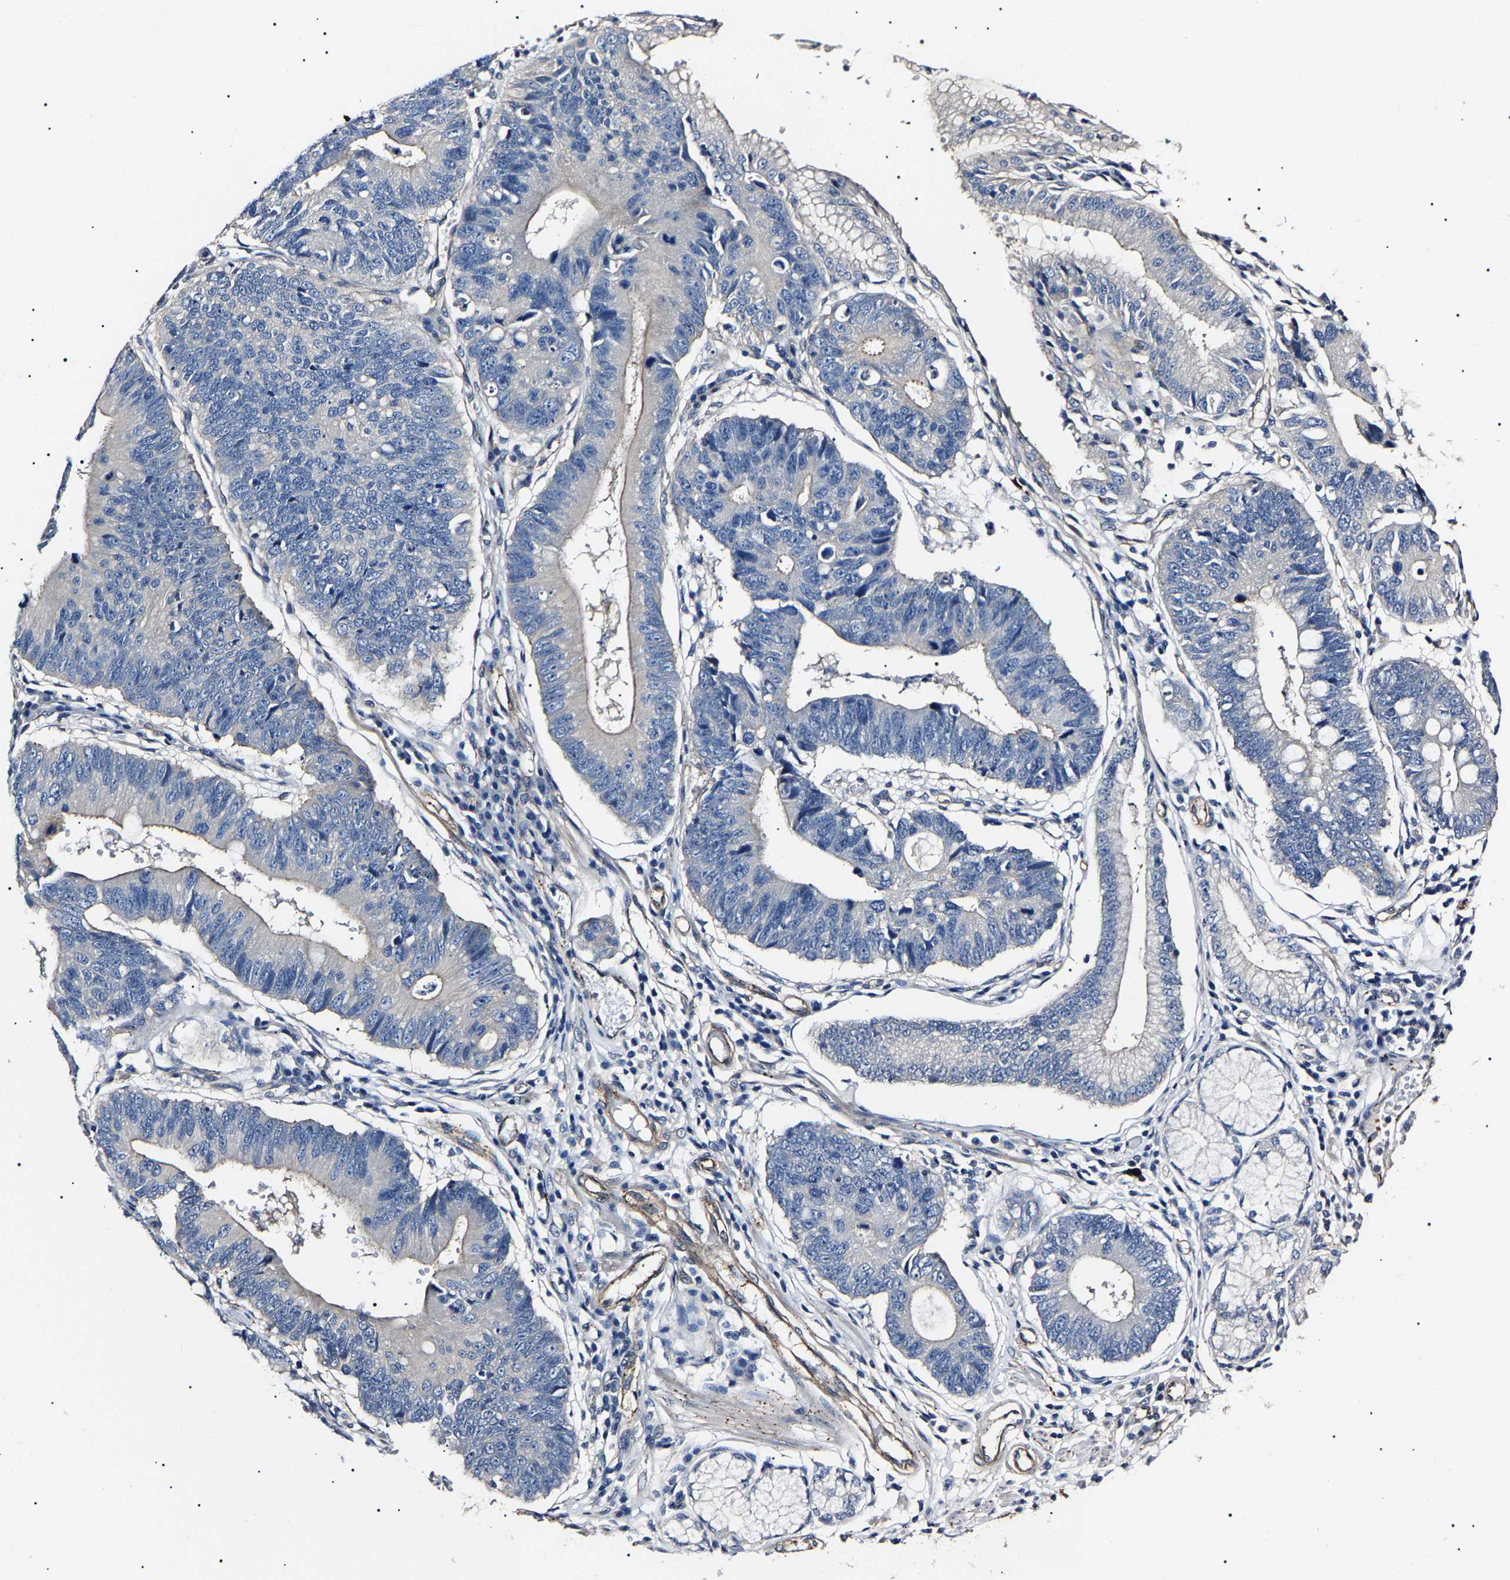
{"staining": {"intensity": "negative", "quantity": "none", "location": "none"}, "tissue": "stomach cancer", "cell_type": "Tumor cells", "image_type": "cancer", "snomed": [{"axis": "morphology", "description": "Adenocarcinoma, NOS"}, {"axis": "topography", "description": "Stomach"}], "caption": "An IHC histopathology image of stomach adenocarcinoma is shown. There is no staining in tumor cells of stomach adenocarcinoma.", "gene": "KLHL42", "patient": {"sex": "male", "age": 59}}